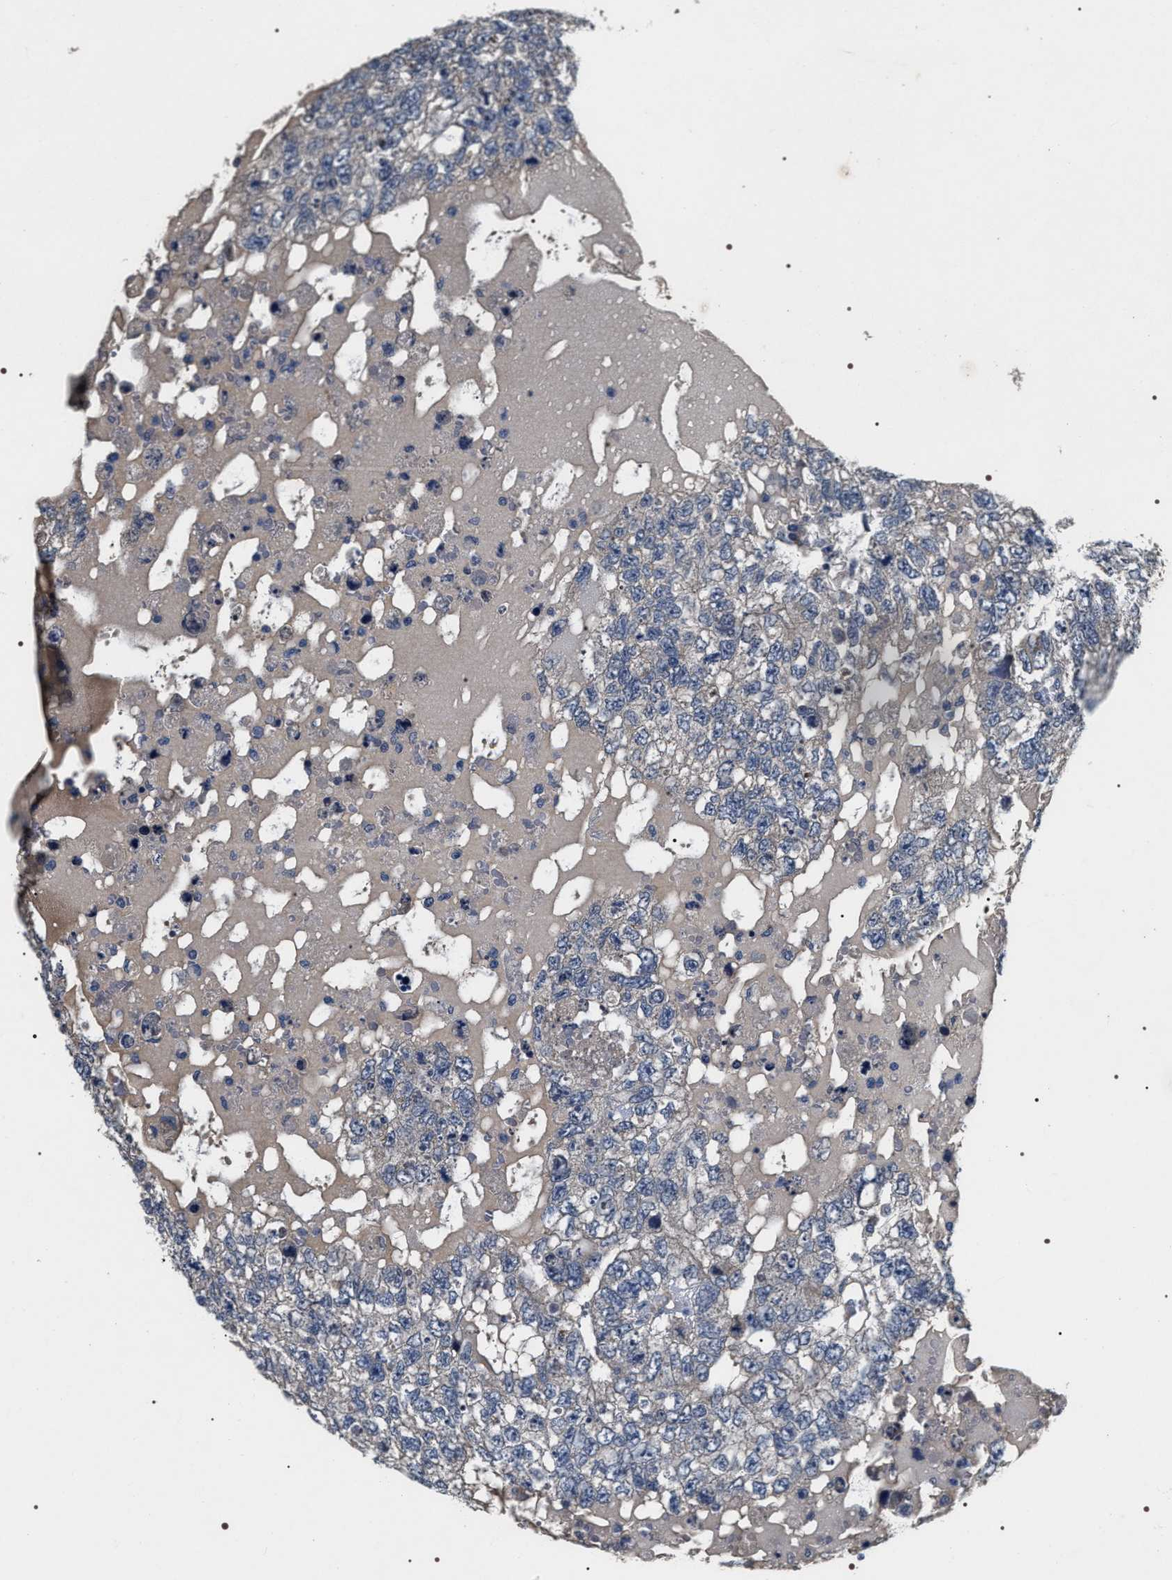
{"staining": {"intensity": "negative", "quantity": "none", "location": "none"}, "tissue": "testis cancer", "cell_type": "Tumor cells", "image_type": "cancer", "snomed": [{"axis": "morphology", "description": "Carcinoma, Embryonal, NOS"}, {"axis": "topography", "description": "Testis"}], "caption": "Immunohistochemistry (IHC) histopathology image of neoplastic tissue: human testis cancer (embryonal carcinoma) stained with DAB (3,3'-diaminobenzidine) exhibits no significant protein positivity in tumor cells. (DAB immunohistochemistry (IHC), high magnification).", "gene": "IFT81", "patient": {"sex": "male", "age": 36}}